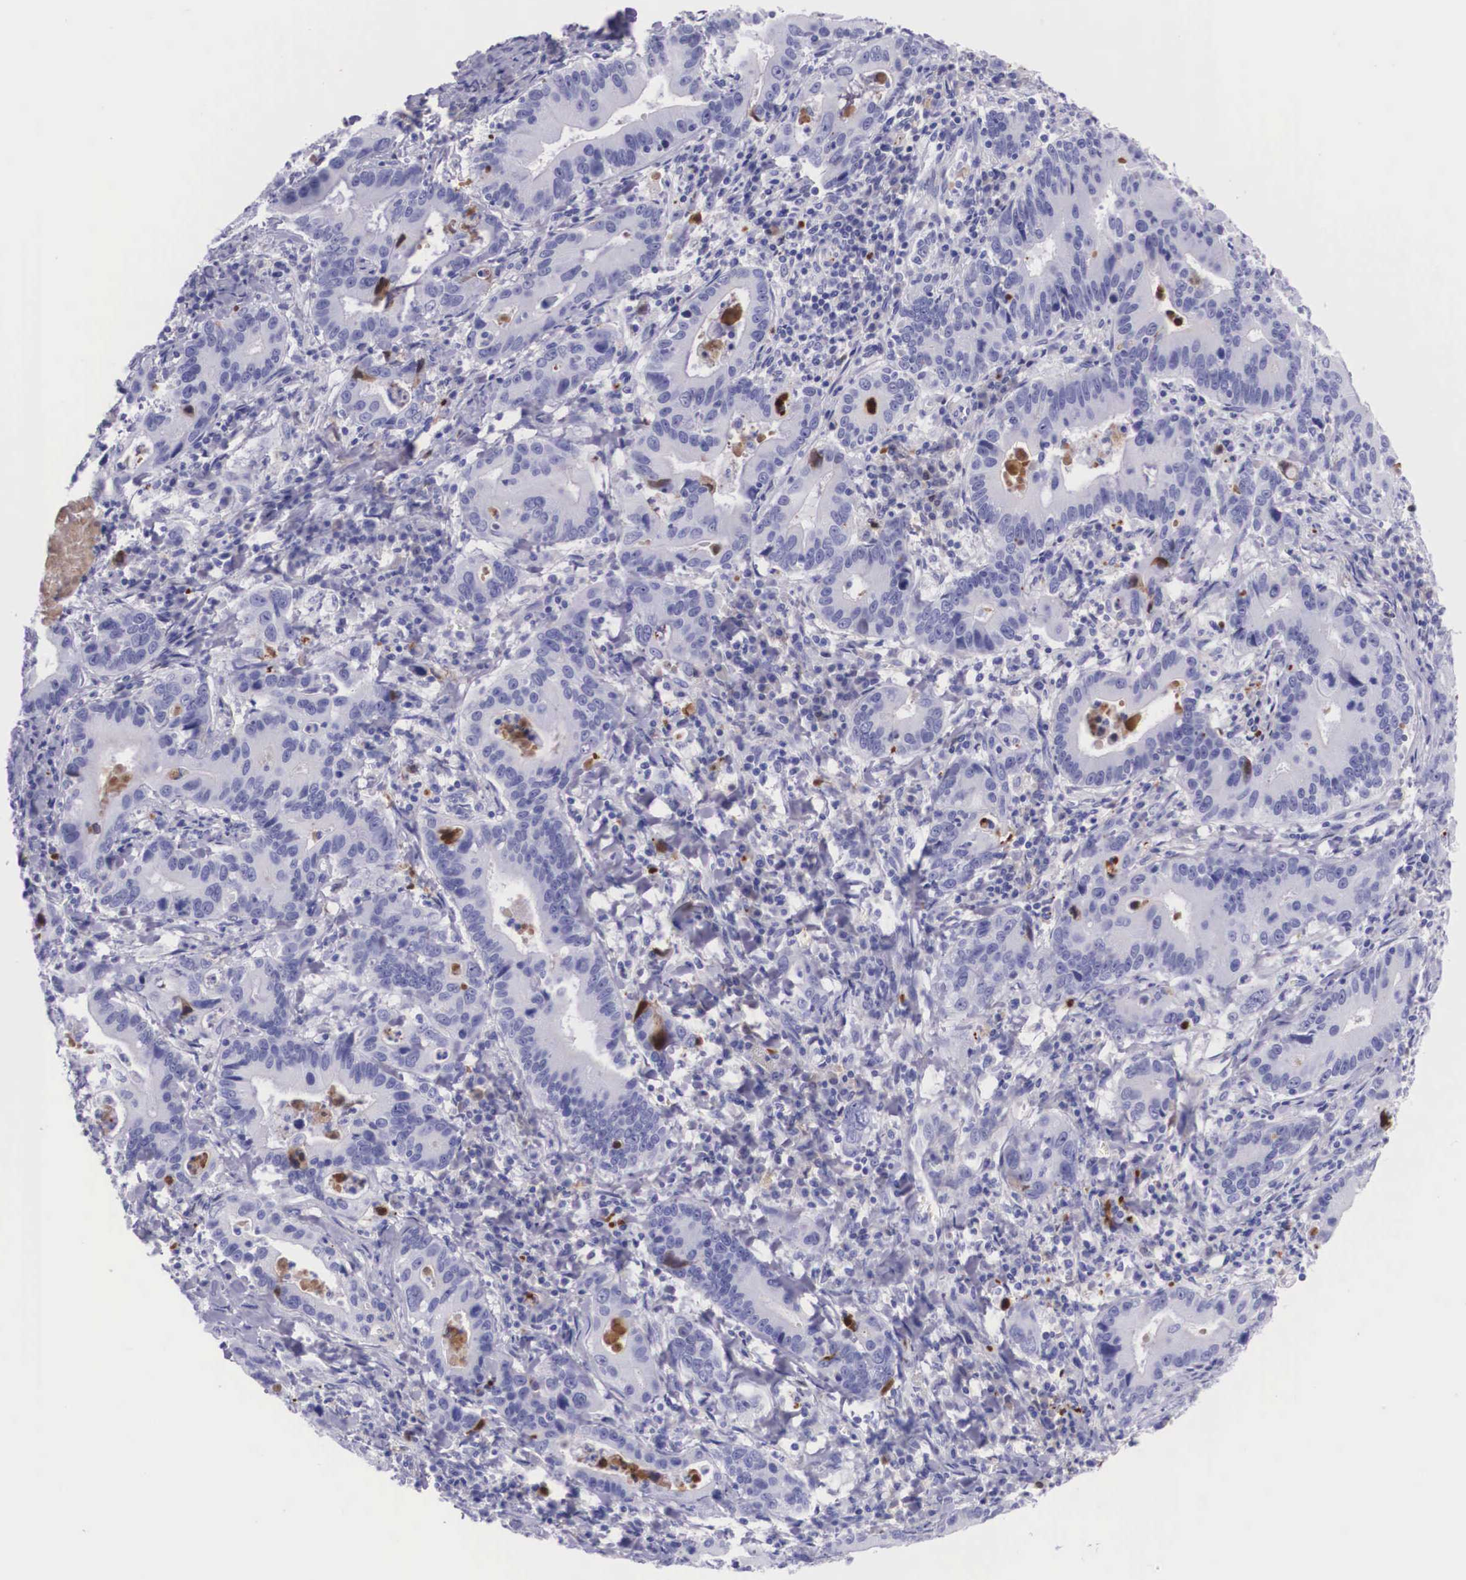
{"staining": {"intensity": "negative", "quantity": "none", "location": "none"}, "tissue": "stomach cancer", "cell_type": "Tumor cells", "image_type": "cancer", "snomed": [{"axis": "morphology", "description": "Adenocarcinoma, NOS"}, {"axis": "topography", "description": "Stomach, upper"}], "caption": "Stomach cancer was stained to show a protein in brown. There is no significant staining in tumor cells.", "gene": "PLG", "patient": {"sex": "male", "age": 63}}